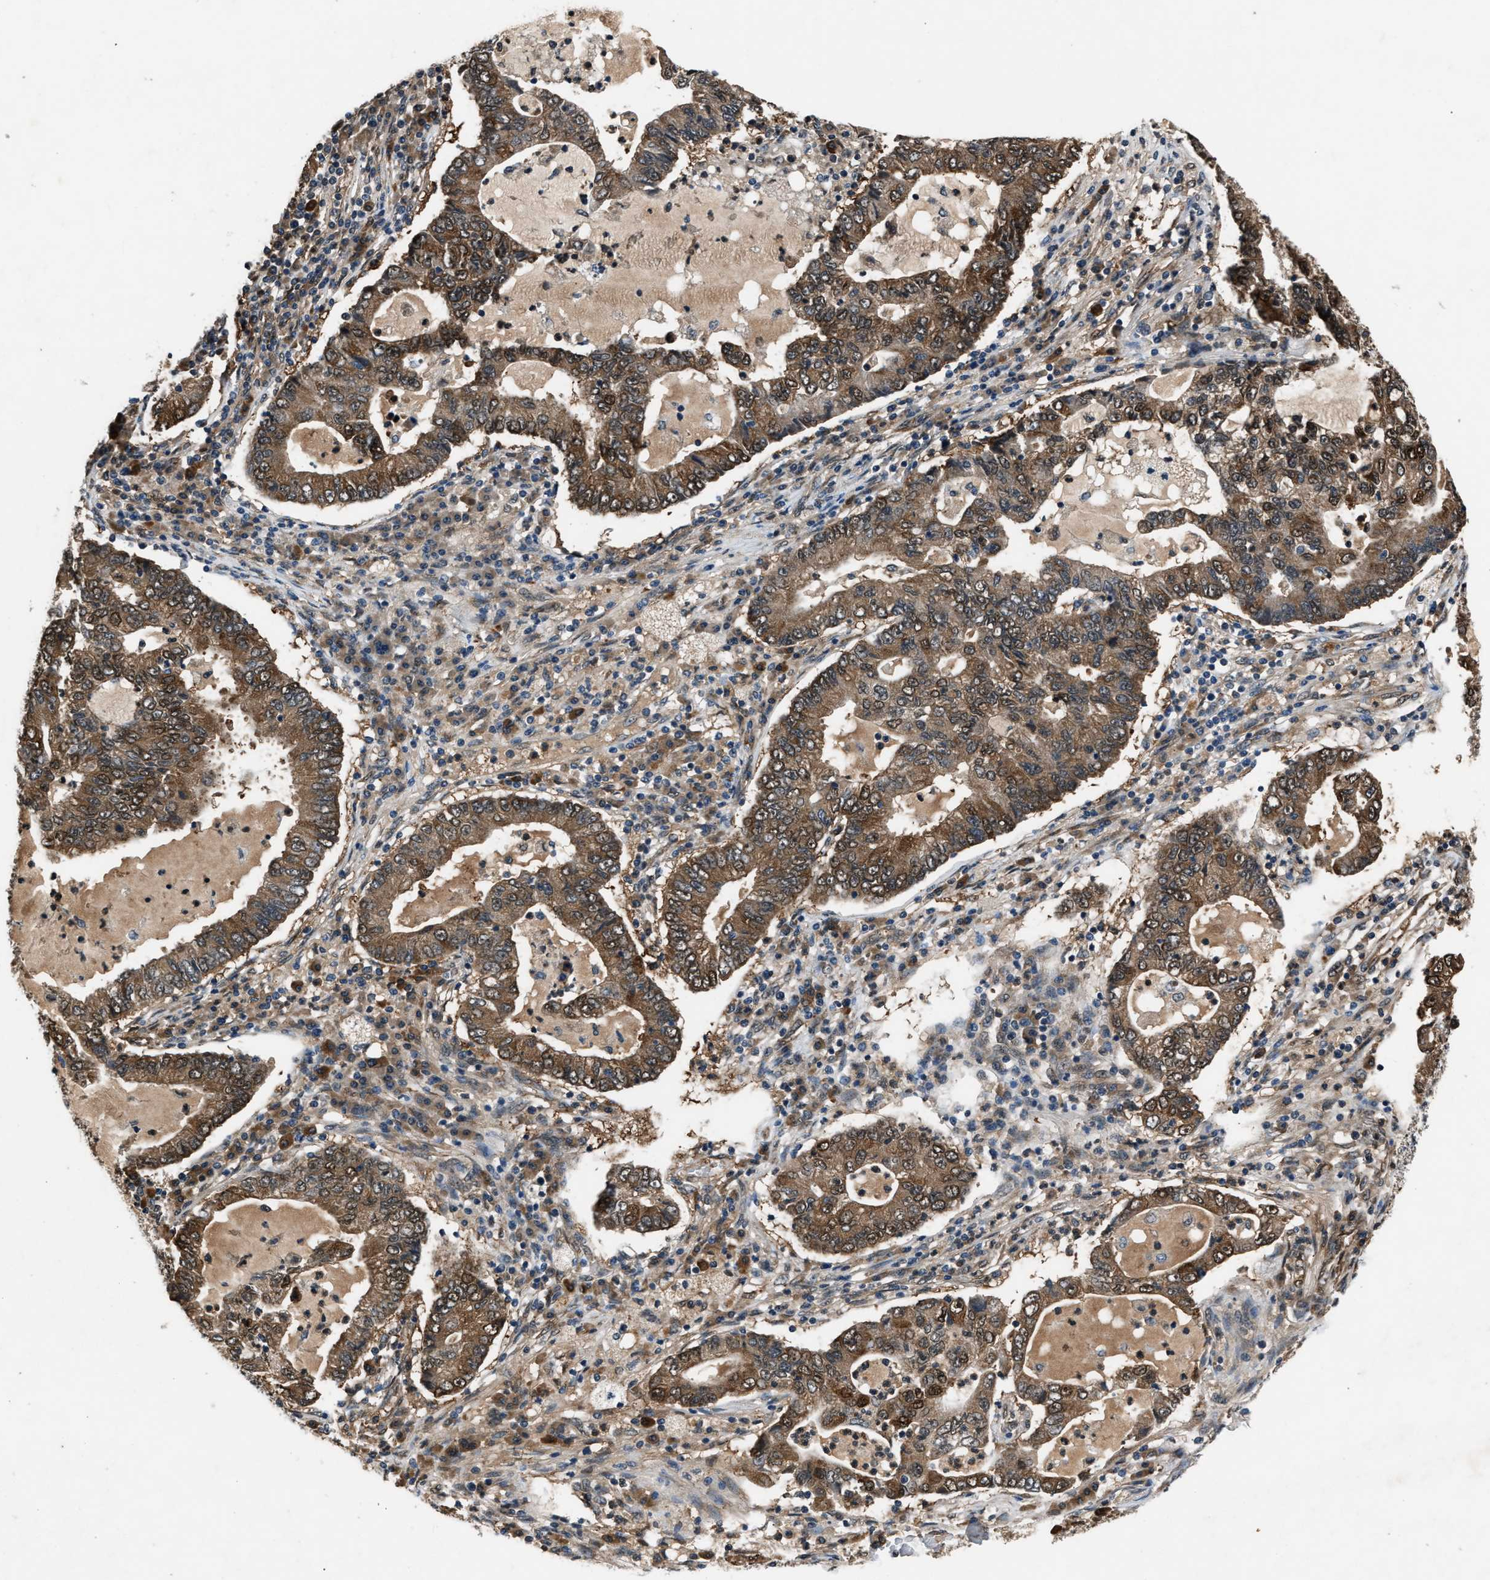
{"staining": {"intensity": "moderate", "quantity": "25%-75%", "location": "cytoplasmic/membranous"}, "tissue": "lung cancer", "cell_type": "Tumor cells", "image_type": "cancer", "snomed": [{"axis": "morphology", "description": "Adenocarcinoma, NOS"}, {"axis": "topography", "description": "Lung"}], "caption": "About 25%-75% of tumor cells in human adenocarcinoma (lung) display moderate cytoplasmic/membranous protein staining as visualized by brown immunohistochemical staining.", "gene": "TP53I3", "patient": {"sex": "female", "age": 51}}